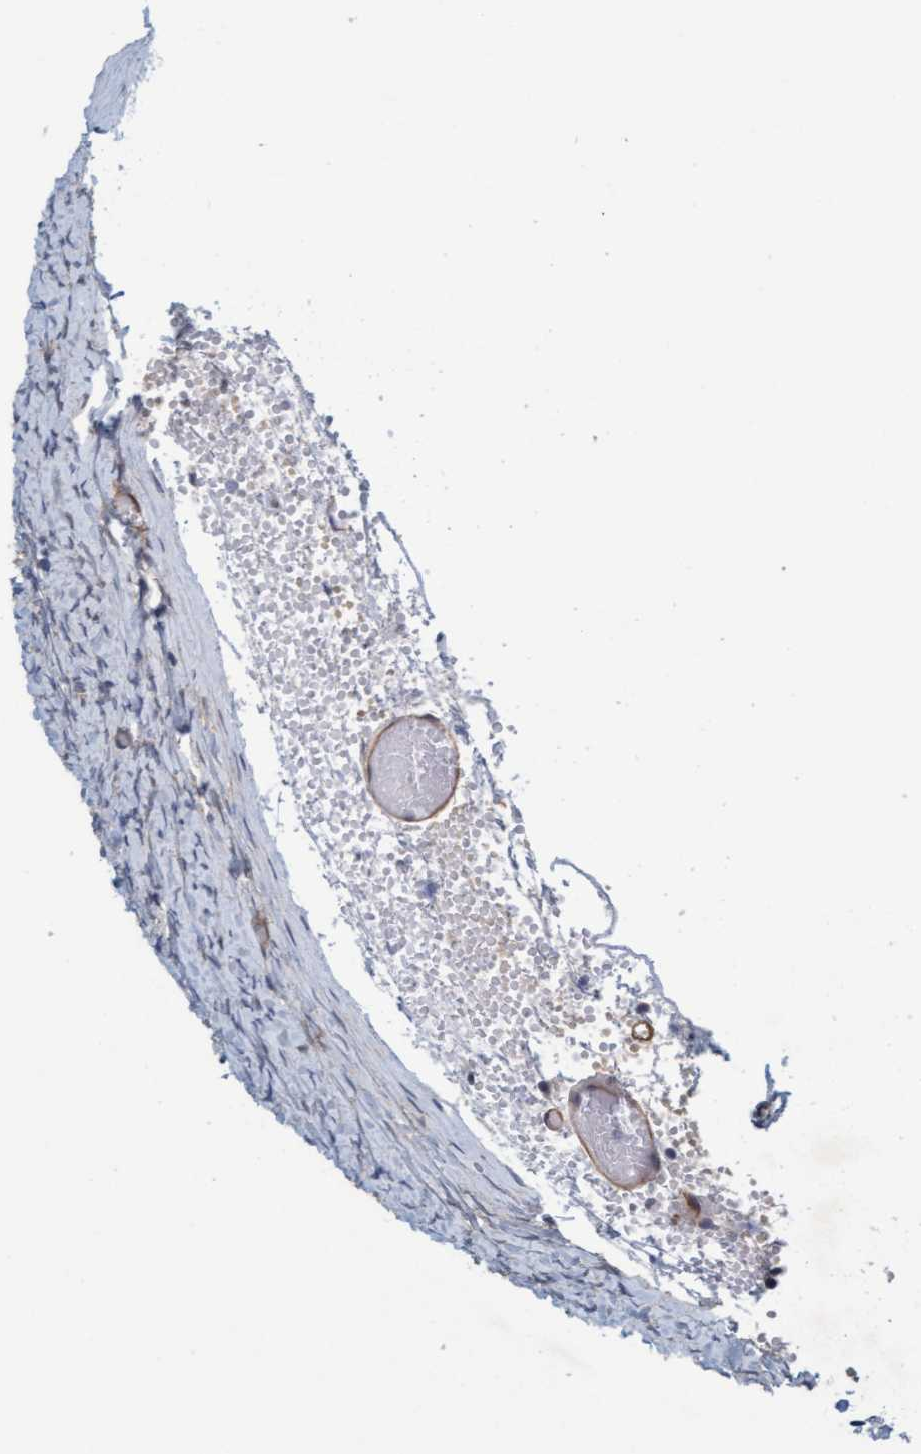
{"staining": {"intensity": "weak", "quantity": "<25%", "location": "cytoplasmic/membranous"}, "tissue": "ovary", "cell_type": "Ovarian stroma cells", "image_type": "normal", "snomed": [{"axis": "morphology", "description": "Normal tissue, NOS"}, {"axis": "topography", "description": "Ovary"}], "caption": "This is an IHC histopathology image of normal ovary. There is no expression in ovarian stroma cells.", "gene": "TSTD2", "patient": {"sex": "female", "age": 27}}